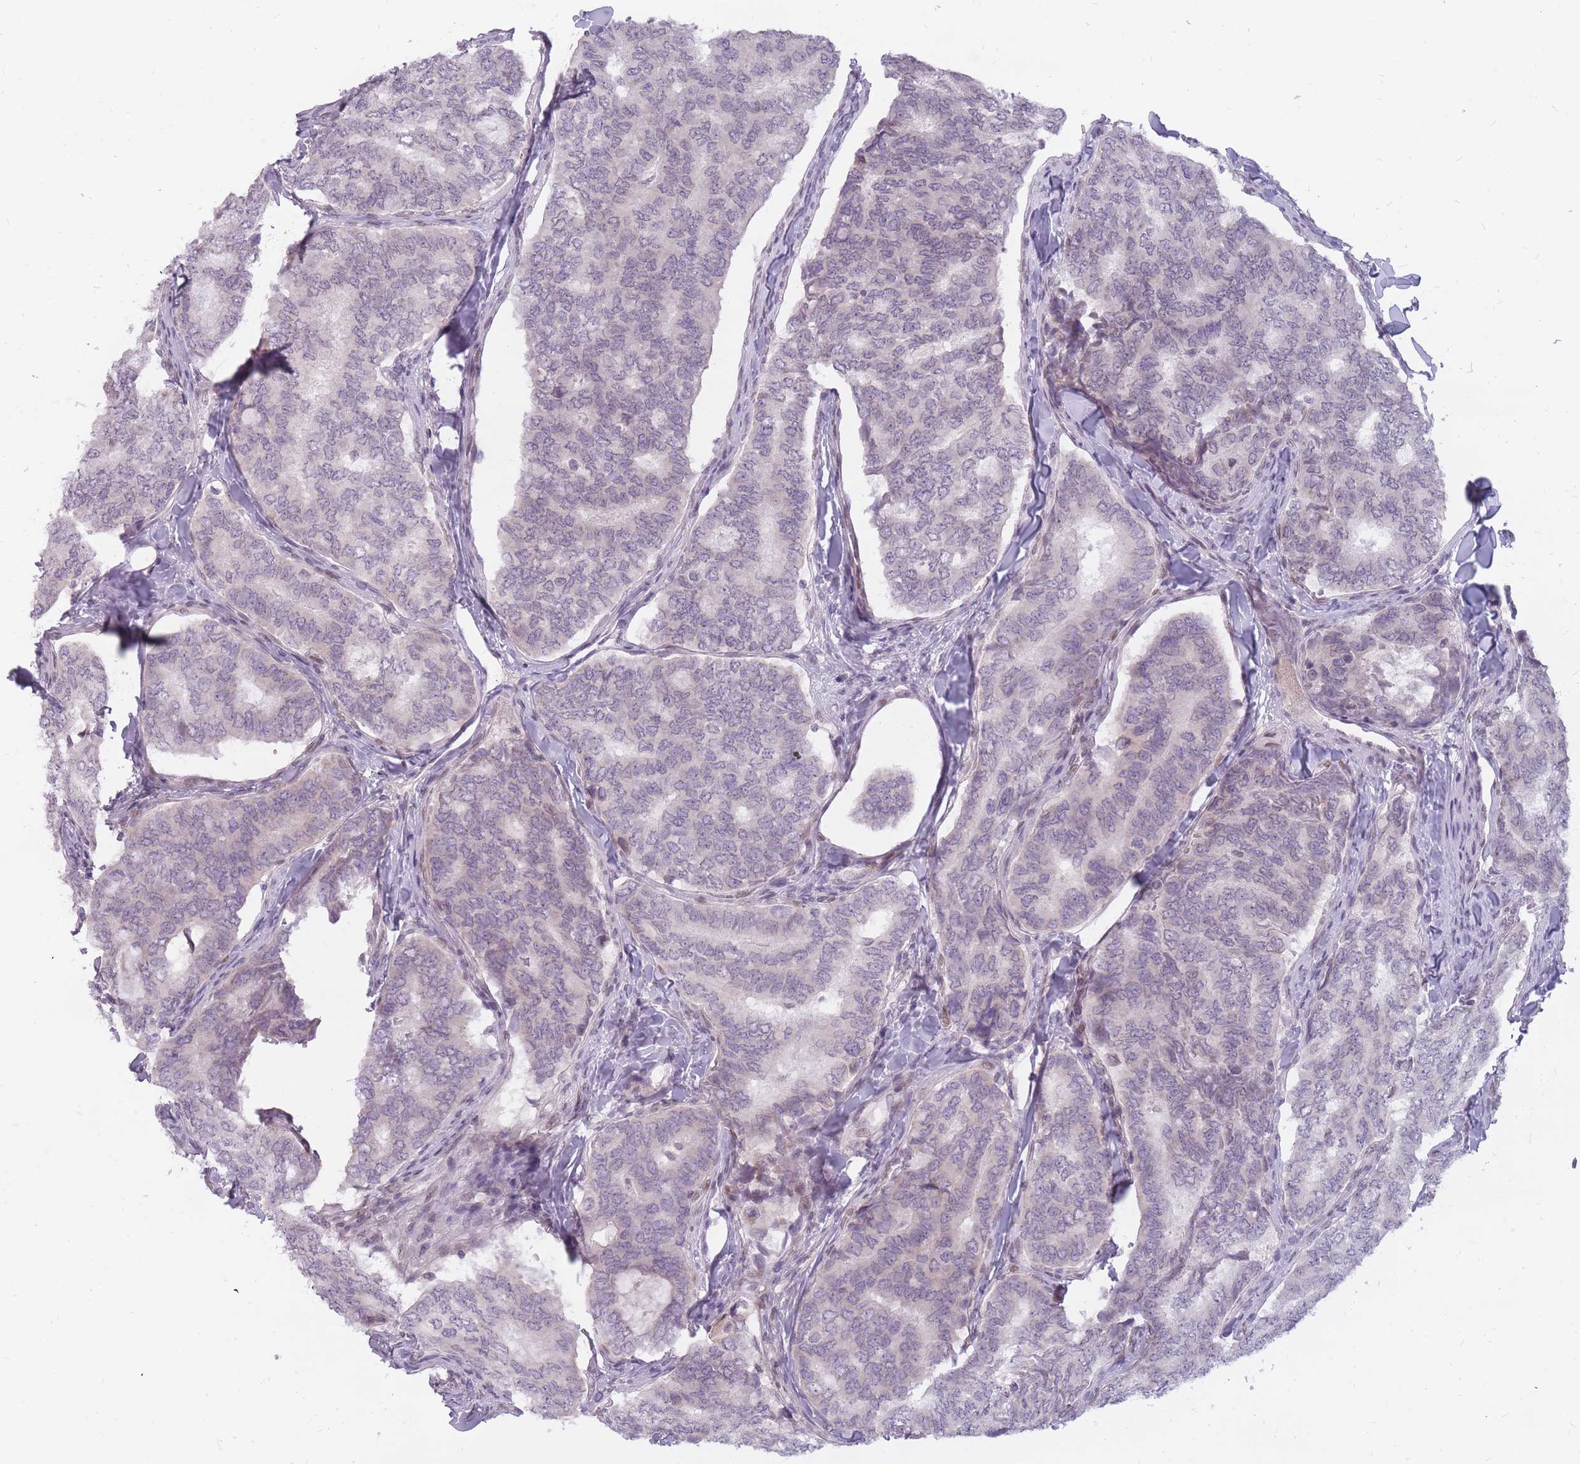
{"staining": {"intensity": "negative", "quantity": "none", "location": "none"}, "tissue": "thyroid cancer", "cell_type": "Tumor cells", "image_type": "cancer", "snomed": [{"axis": "morphology", "description": "Papillary adenocarcinoma, NOS"}, {"axis": "topography", "description": "Thyroid gland"}], "caption": "High power microscopy photomicrograph of an IHC histopathology image of thyroid cancer (papillary adenocarcinoma), revealing no significant expression in tumor cells.", "gene": "POMZP3", "patient": {"sex": "female", "age": 35}}